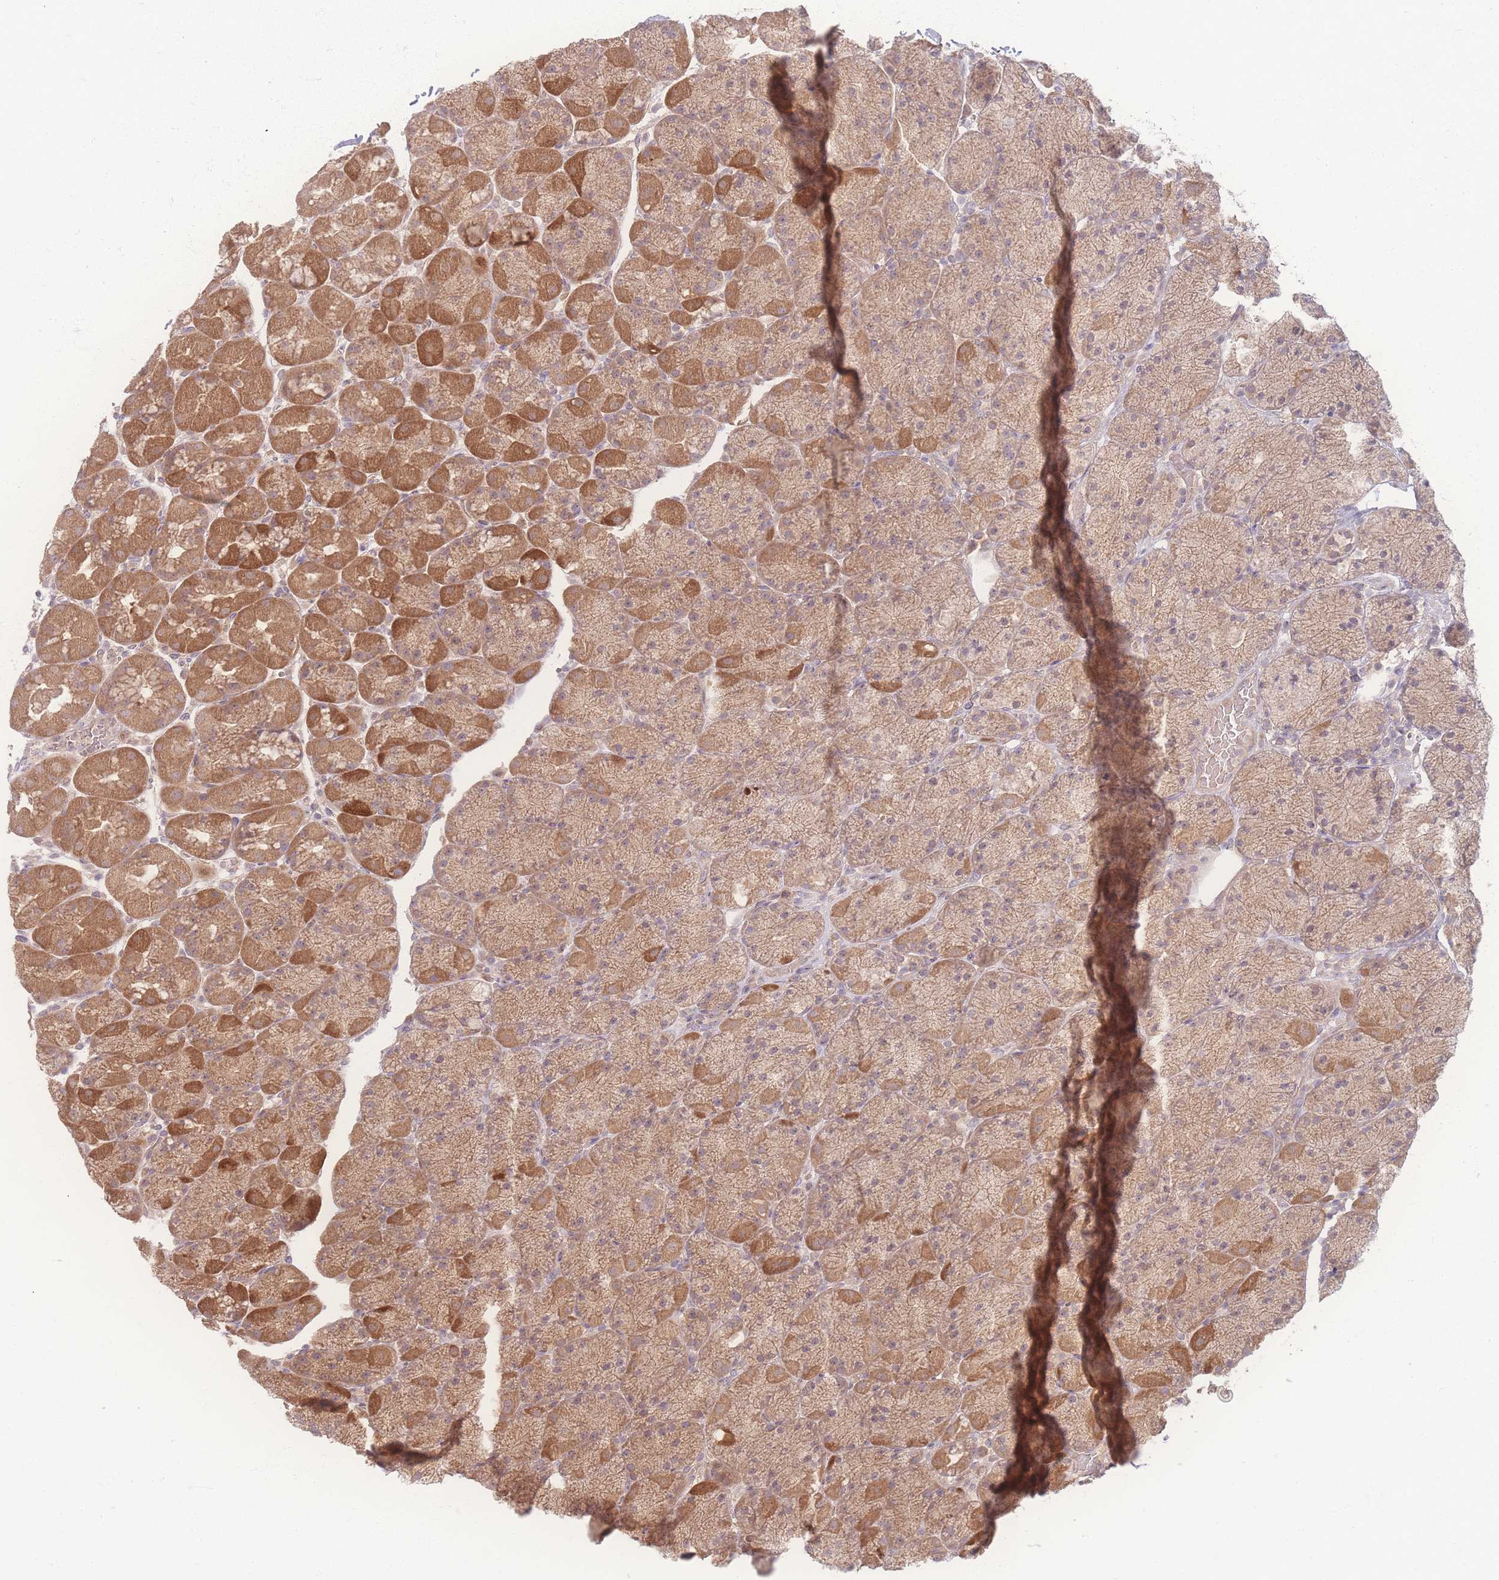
{"staining": {"intensity": "moderate", "quantity": ">75%", "location": "cytoplasmic/membranous"}, "tissue": "stomach", "cell_type": "Glandular cells", "image_type": "normal", "snomed": [{"axis": "morphology", "description": "Normal tissue, NOS"}, {"axis": "topography", "description": "Stomach, upper"}, {"axis": "topography", "description": "Stomach, lower"}], "caption": "Immunohistochemistry photomicrograph of benign human stomach stained for a protein (brown), which demonstrates medium levels of moderate cytoplasmic/membranous positivity in approximately >75% of glandular cells.", "gene": "INSR", "patient": {"sex": "male", "age": 67}}